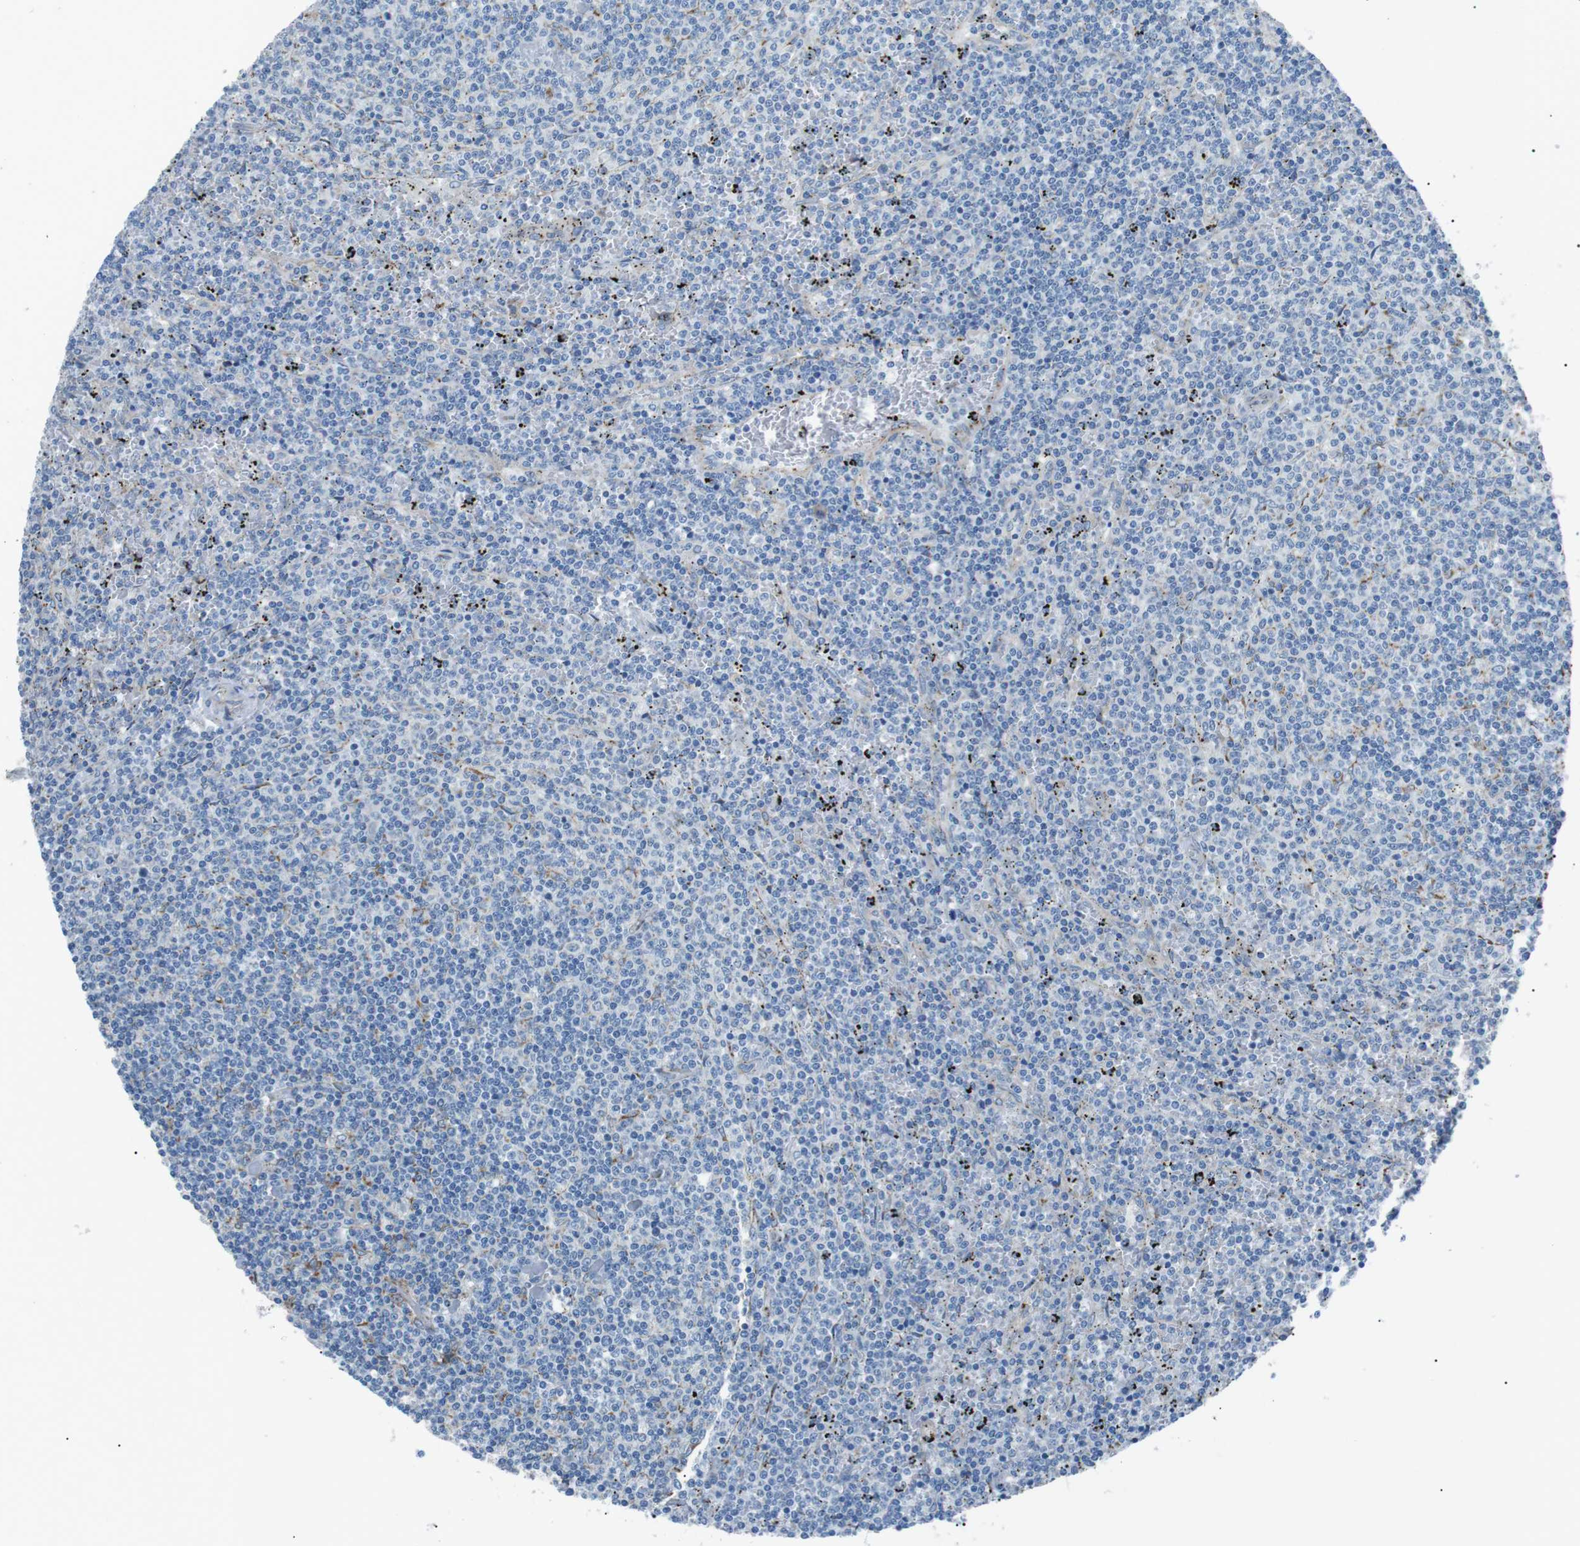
{"staining": {"intensity": "negative", "quantity": "none", "location": "none"}, "tissue": "lymphoma", "cell_type": "Tumor cells", "image_type": "cancer", "snomed": [{"axis": "morphology", "description": "Malignant lymphoma, non-Hodgkin's type, Low grade"}, {"axis": "topography", "description": "Spleen"}], "caption": "High magnification brightfield microscopy of lymphoma stained with DAB (brown) and counterstained with hematoxylin (blue): tumor cells show no significant positivity. (Immunohistochemistry, brightfield microscopy, high magnification).", "gene": "MTARC2", "patient": {"sex": "female", "age": 50}}